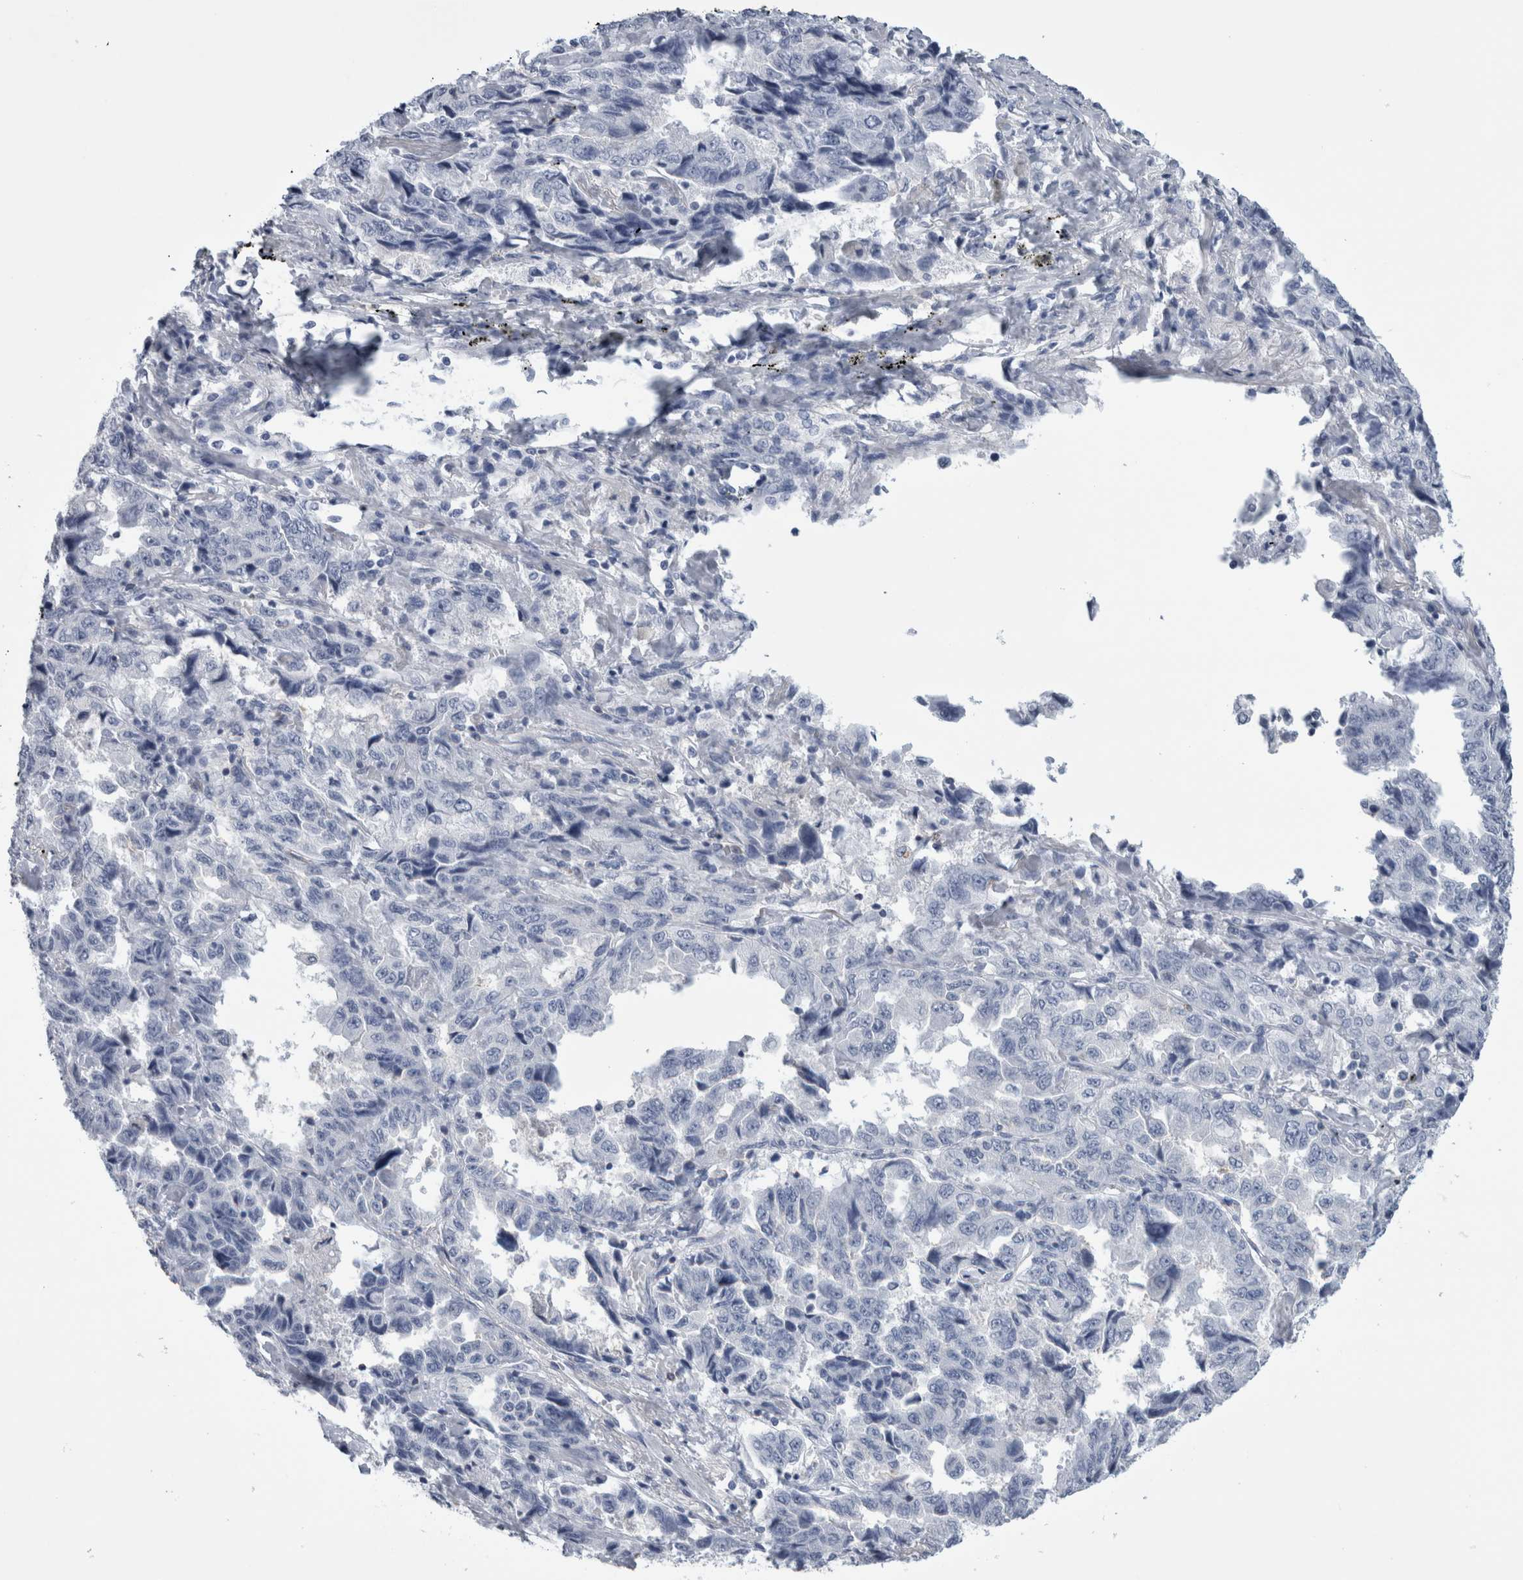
{"staining": {"intensity": "negative", "quantity": "none", "location": "none"}, "tissue": "lung cancer", "cell_type": "Tumor cells", "image_type": "cancer", "snomed": [{"axis": "morphology", "description": "Adenocarcinoma, NOS"}, {"axis": "topography", "description": "Lung"}], "caption": "Immunohistochemical staining of adenocarcinoma (lung) demonstrates no significant expression in tumor cells.", "gene": "ANKFY1", "patient": {"sex": "female", "age": 51}}